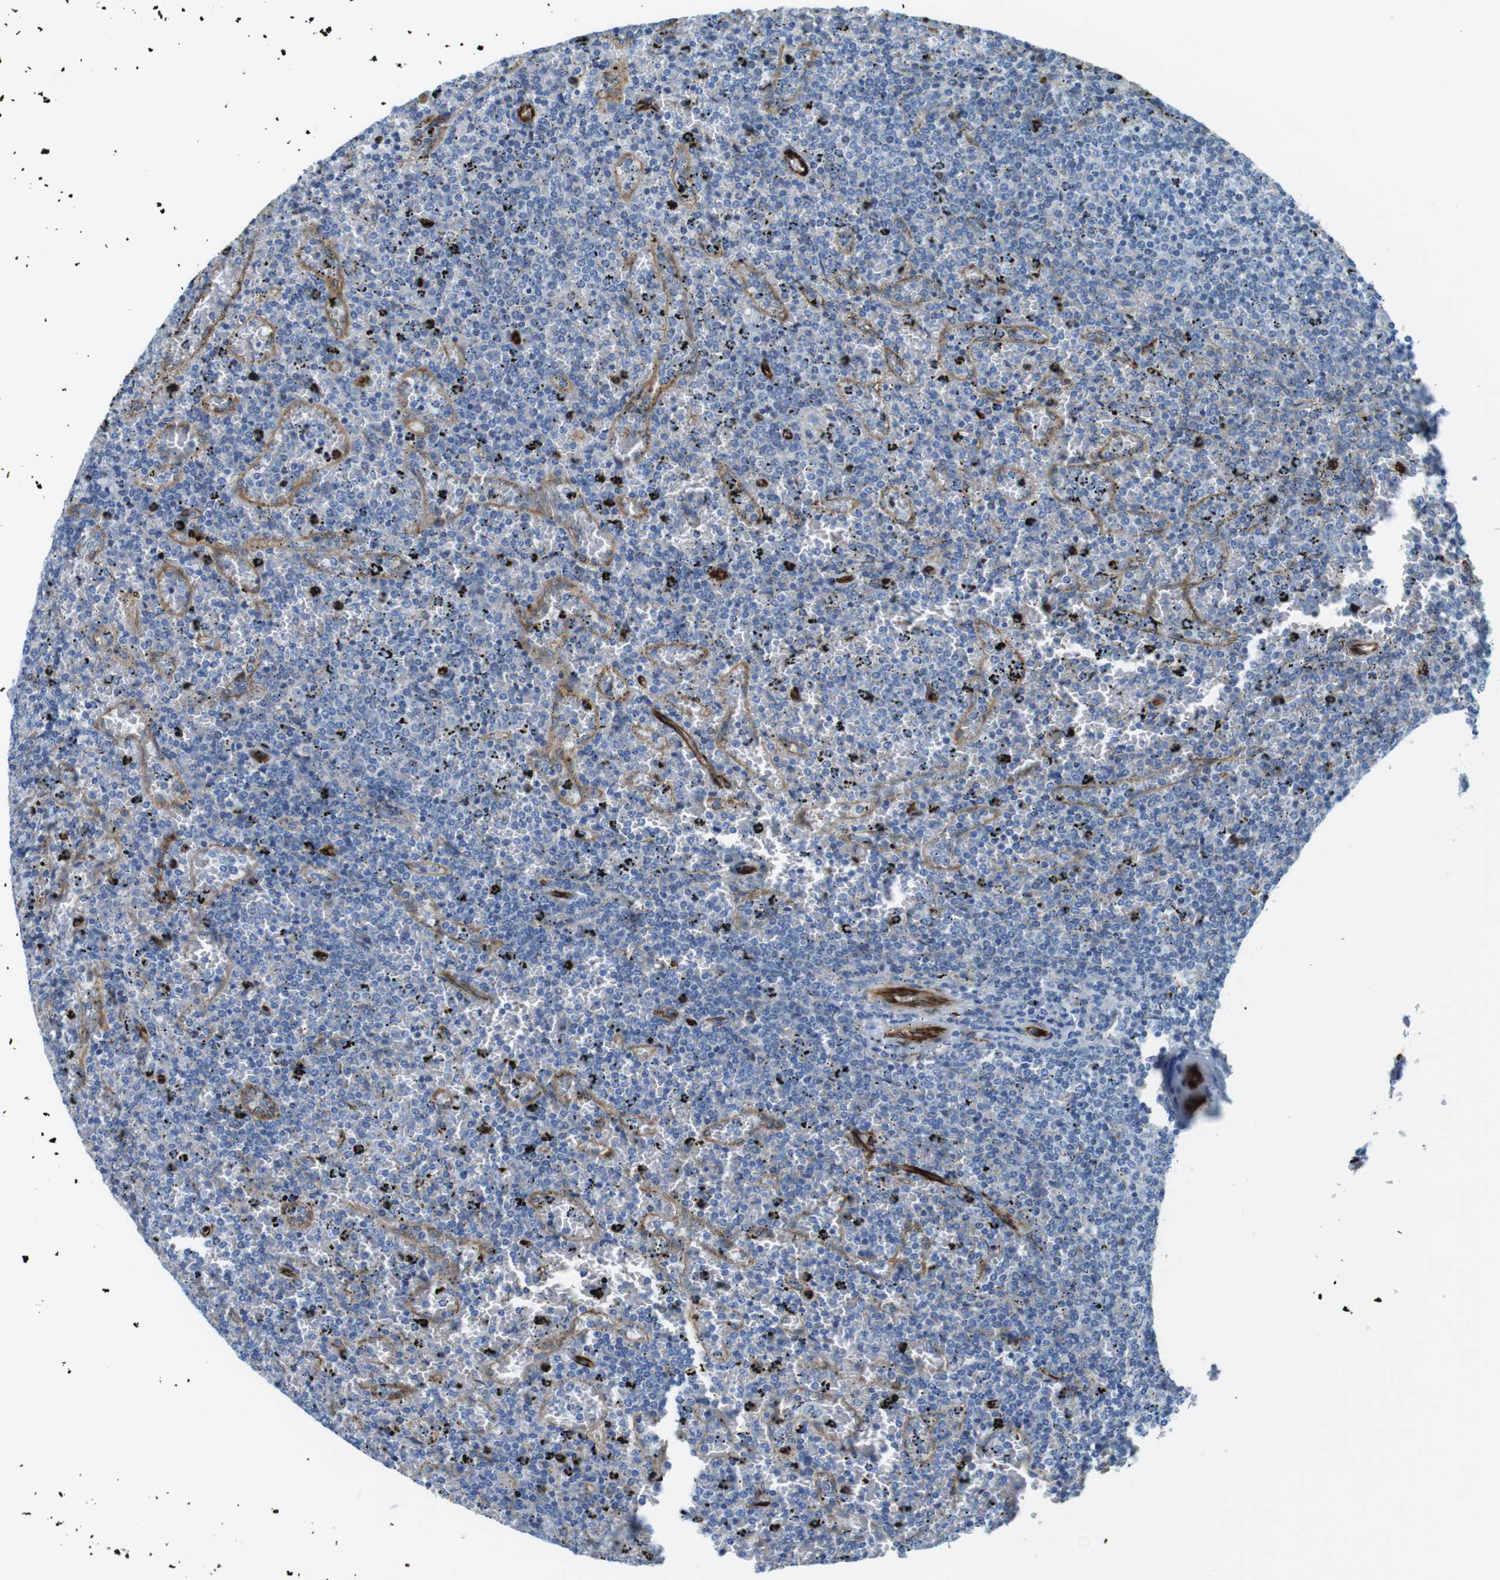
{"staining": {"intensity": "negative", "quantity": "none", "location": "none"}, "tissue": "lymphoma", "cell_type": "Tumor cells", "image_type": "cancer", "snomed": [{"axis": "morphology", "description": "Malignant lymphoma, non-Hodgkin's type, Low grade"}, {"axis": "topography", "description": "Spleen"}], "caption": "There is no significant positivity in tumor cells of lymphoma.", "gene": "EMP2", "patient": {"sex": "female", "age": 77}}